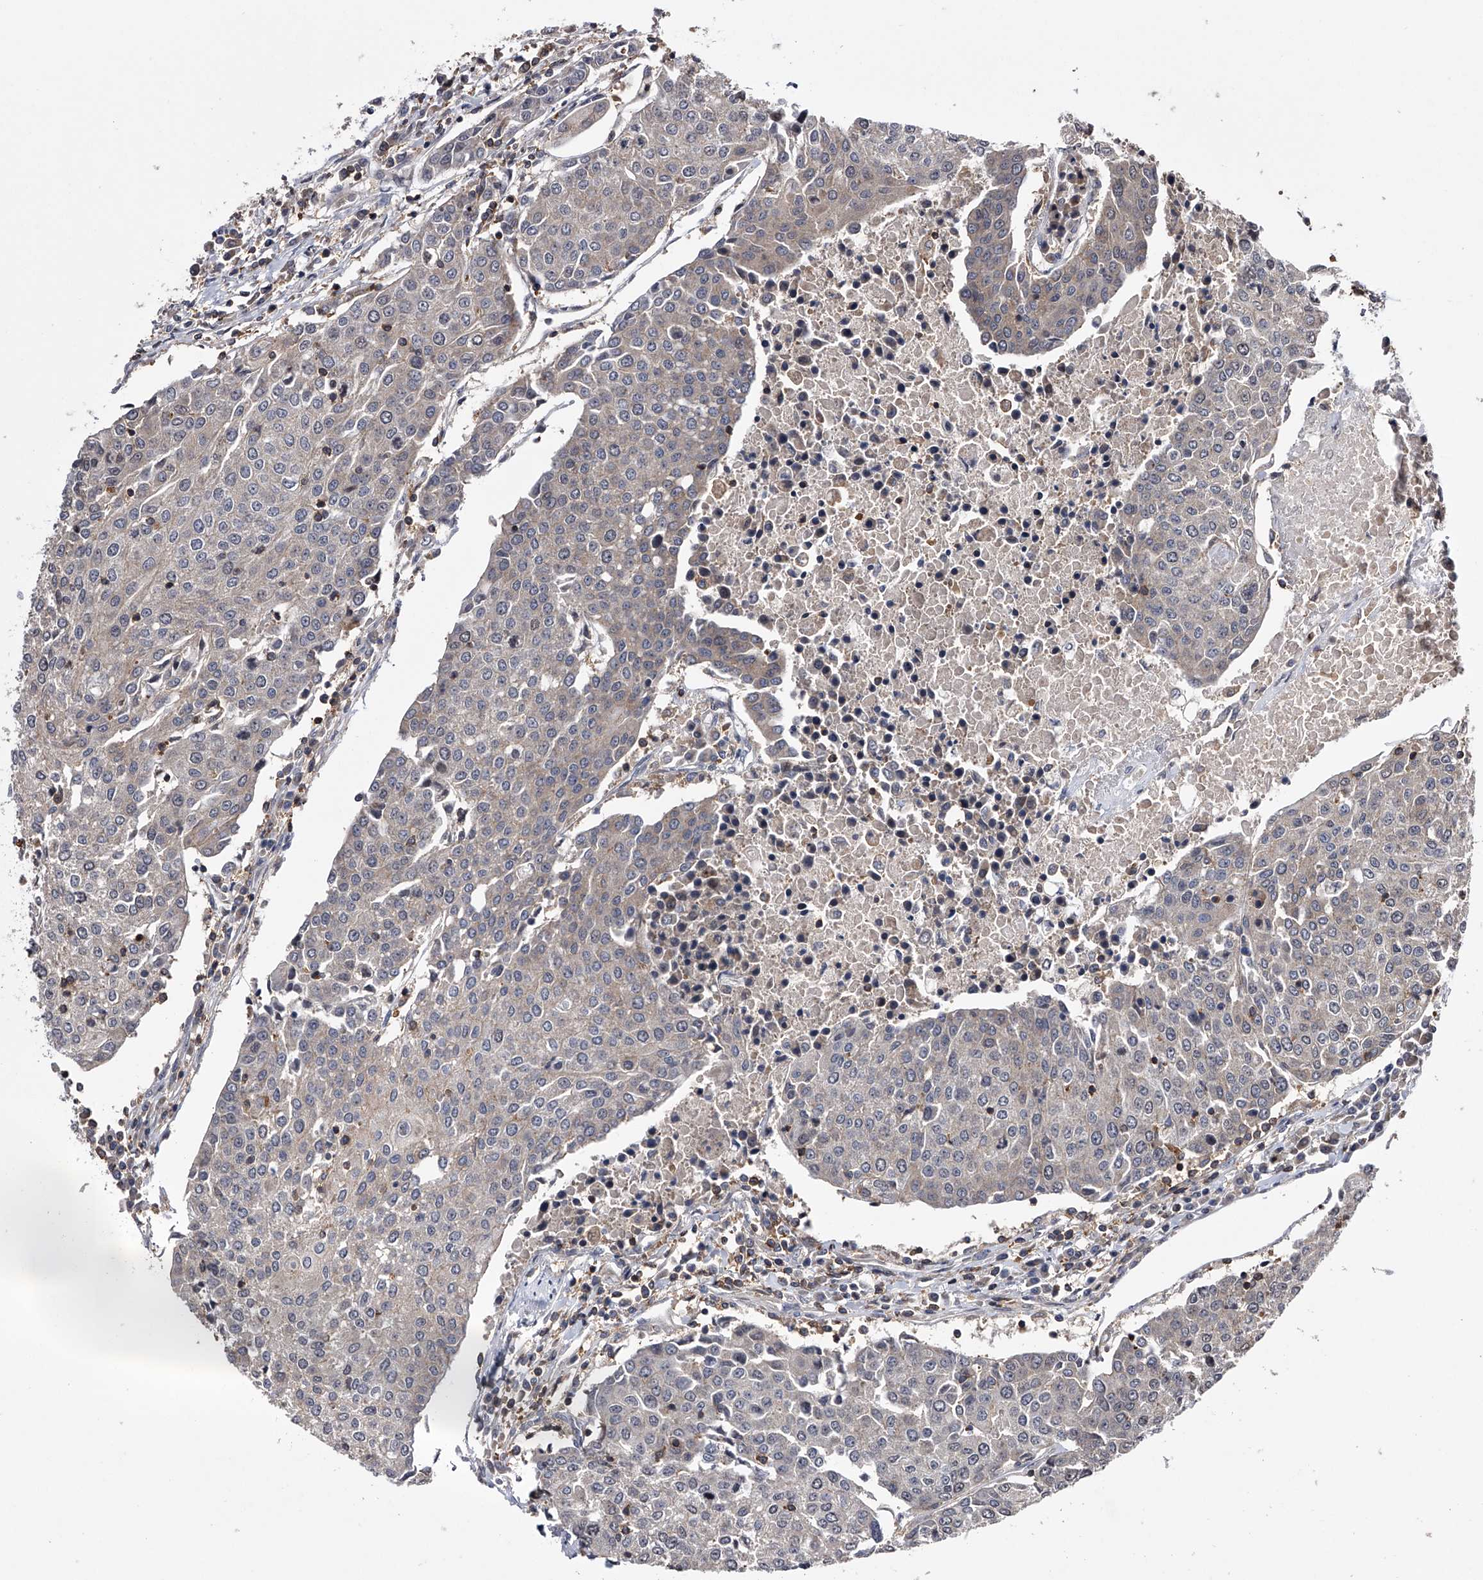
{"staining": {"intensity": "negative", "quantity": "none", "location": "none"}, "tissue": "urothelial cancer", "cell_type": "Tumor cells", "image_type": "cancer", "snomed": [{"axis": "morphology", "description": "Urothelial carcinoma, High grade"}, {"axis": "topography", "description": "Urinary bladder"}], "caption": "Tumor cells are negative for protein expression in human high-grade urothelial carcinoma.", "gene": "PAN3", "patient": {"sex": "female", "age": 85}}